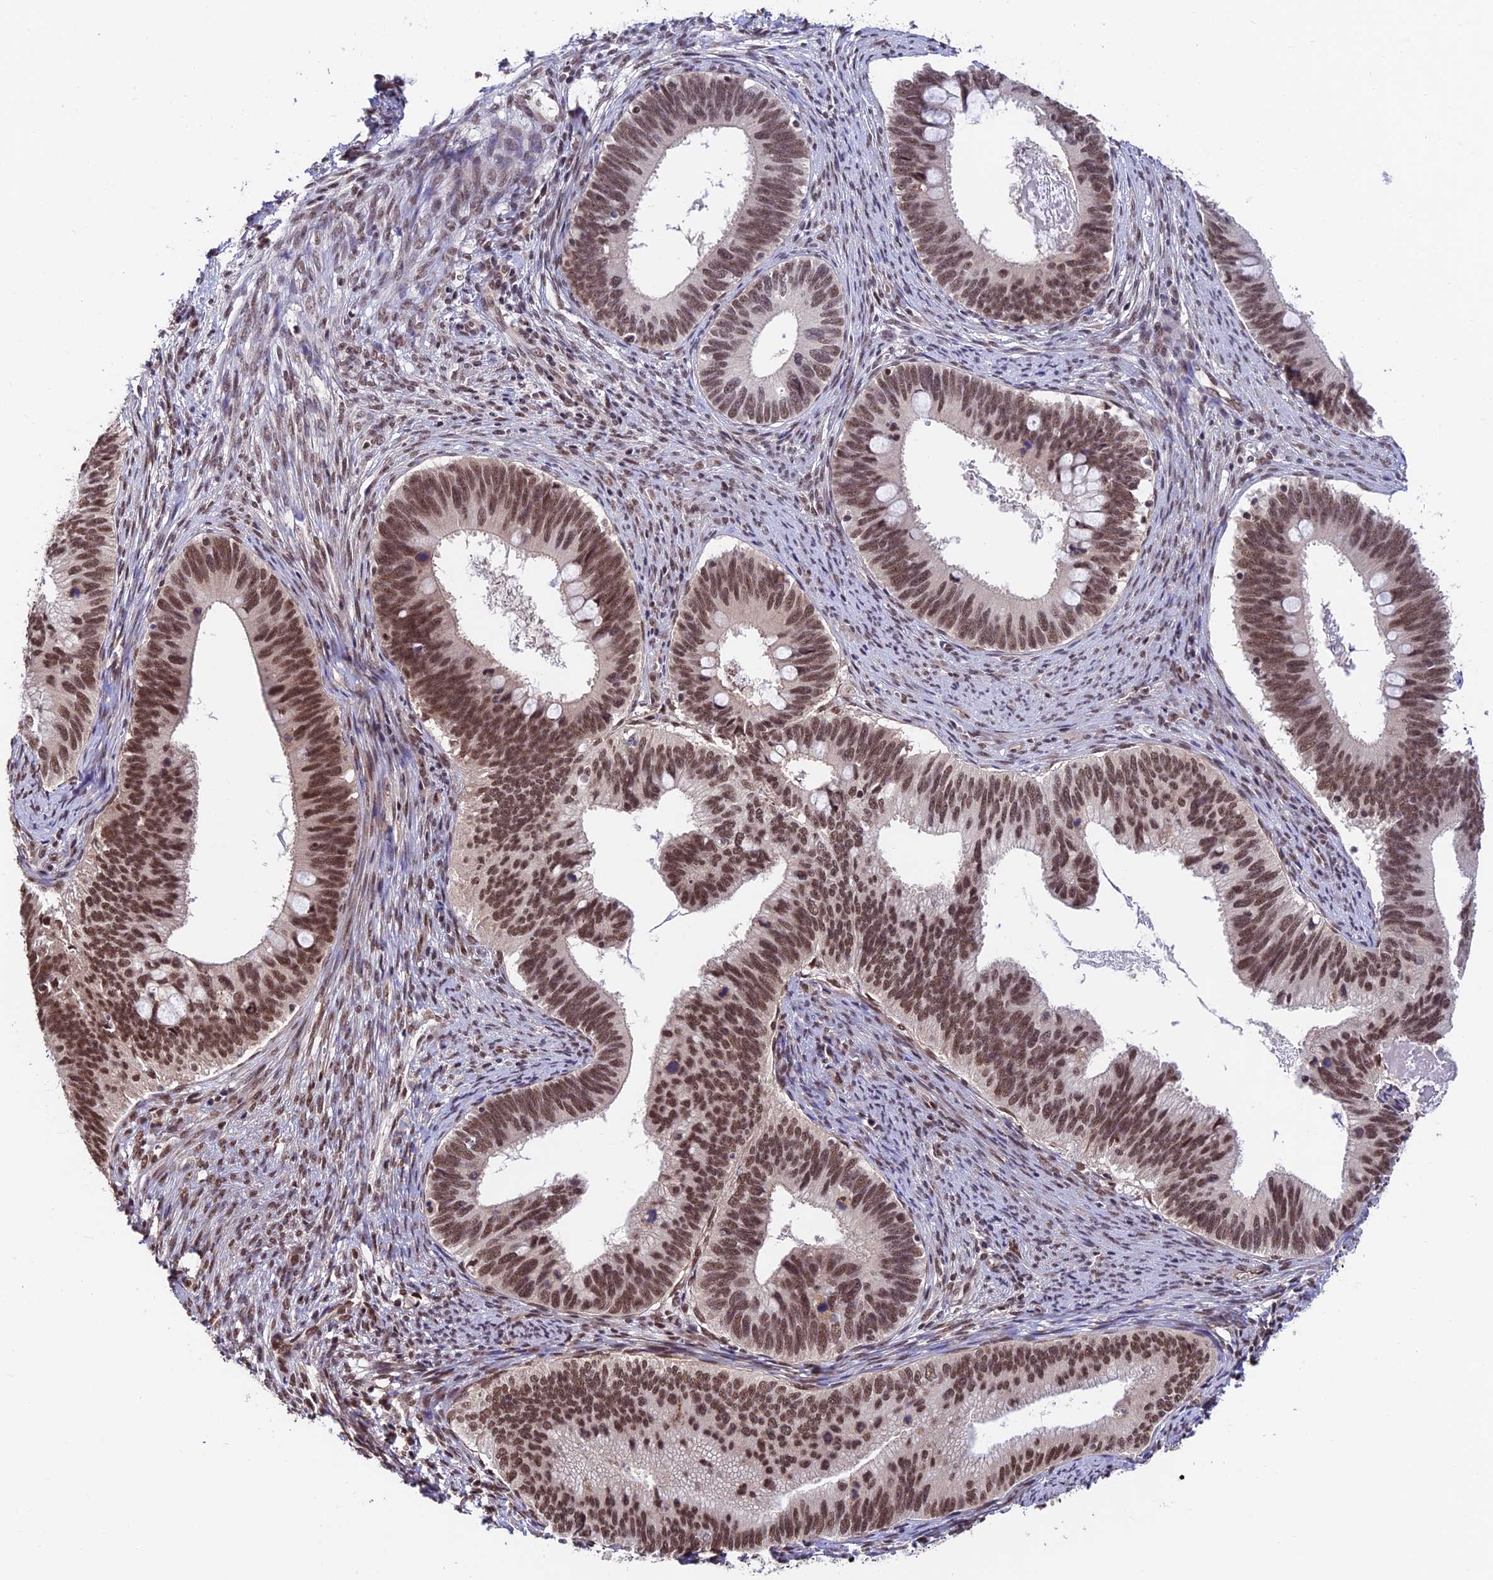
{"staining": {"intensity": "moderate", "quantity": ">75%", "location": "nuclear"}, "tissue": "cervical cancer", "cell_type": "Tumor cells", "image_type": "cancer", "snomed": [{"axis": "morphology", "description": "Adenocarcinoma, NOS"}, {"axis": "topography", "description": "Cervix"}], "caption": "Immunohistochemical staining of cervical cancer (adenocarcinoma) shows moderate nuclear protein positivity in approximately >75% of tumor cells.", "gene": "RBM42", "patient": {"sex": "female", "age": 42}}